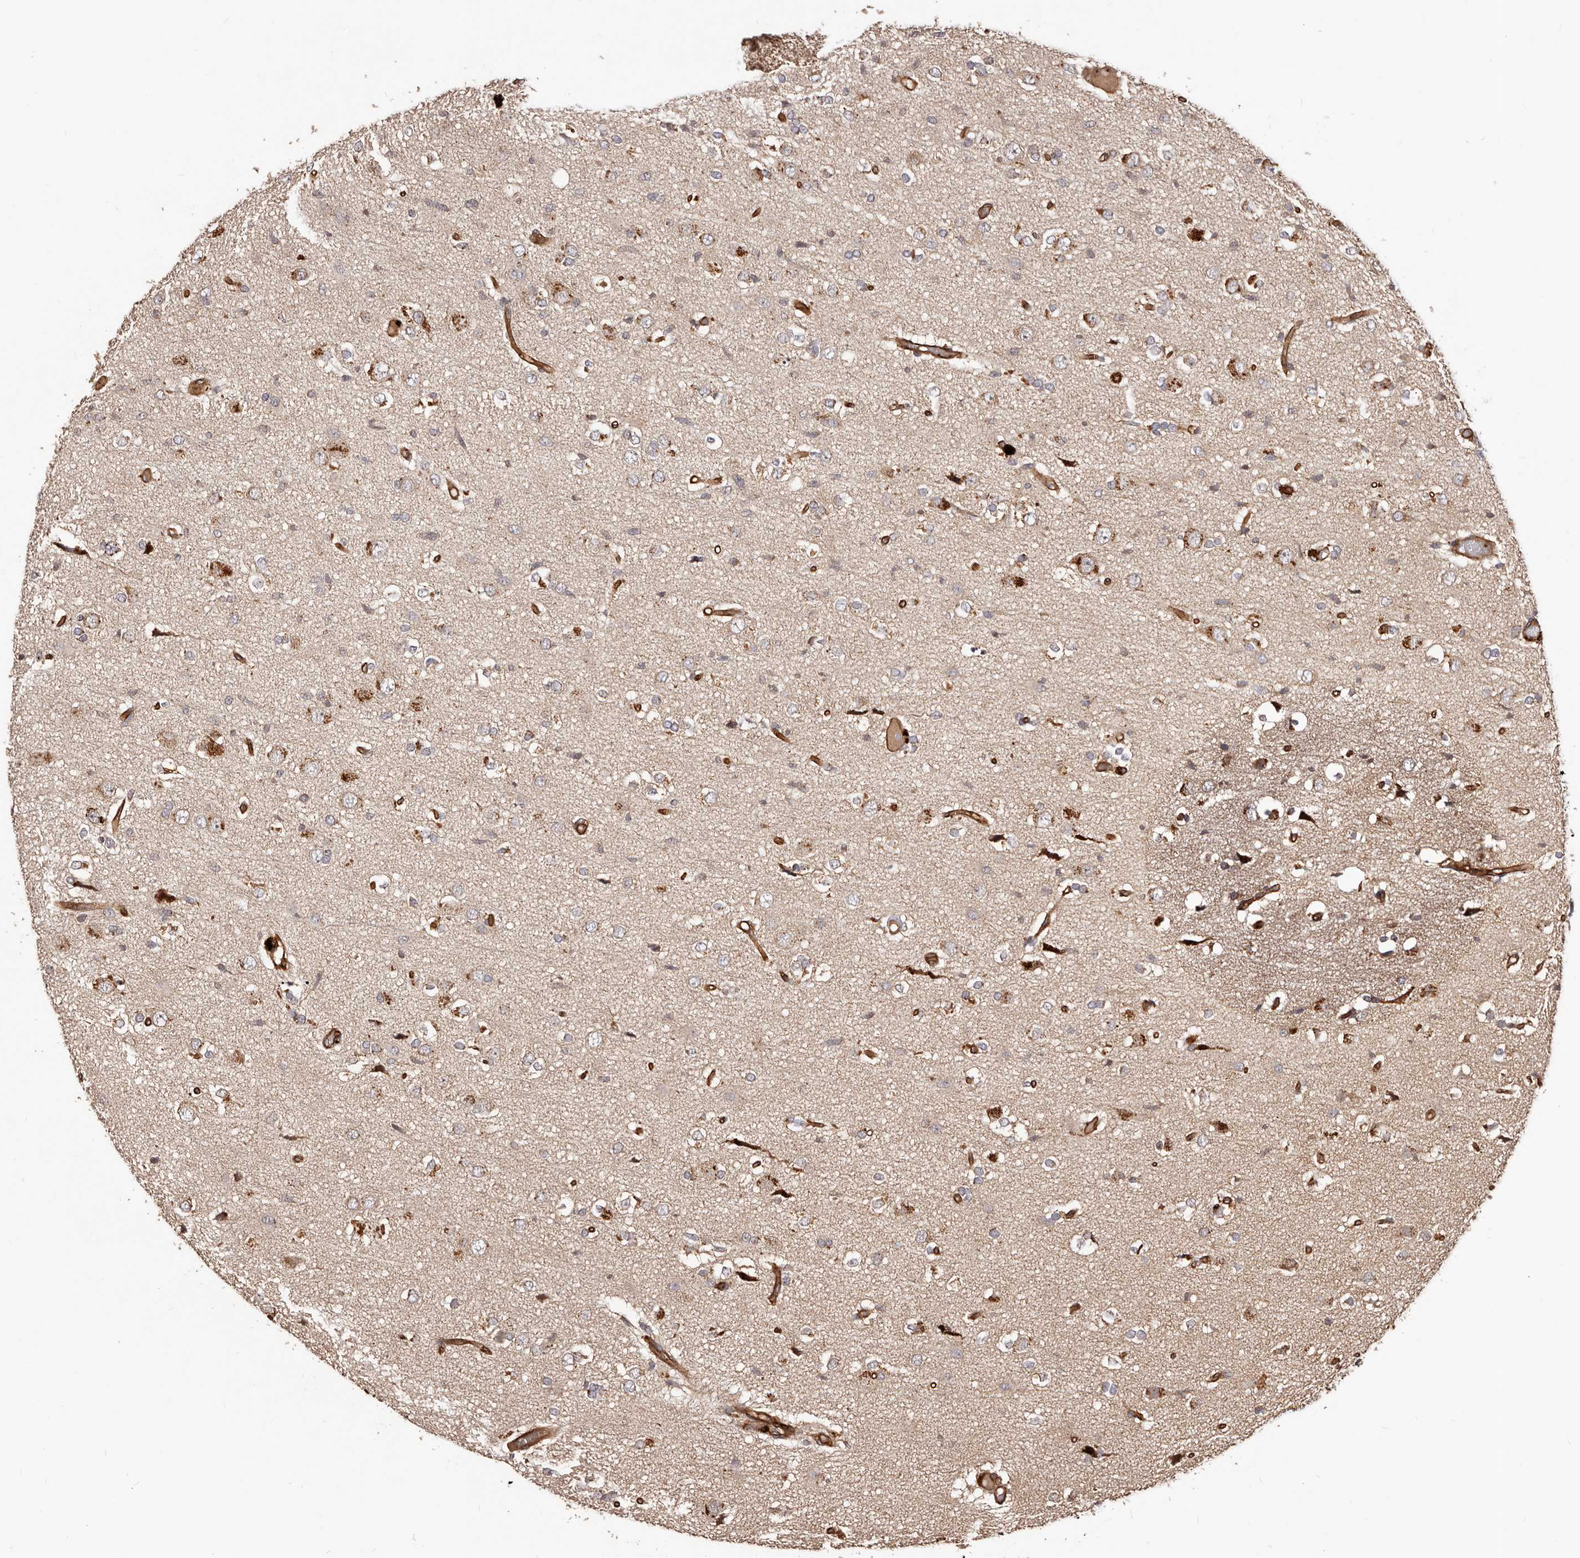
{"staining": {"intensity": "weak", "quantity": "<25%", "location": "cytoplasmic/membranous"}, "tissue": "glioma", "cell_type": "Tumor cells", "image_type": "cancer", "snomed": [{"axis": "morphology", "description": "Glioma, malignant, High grade"}, {"axis": "topography", "description": "Brain"}], "caption": "Immunohistochemical staining of glioma displays no significant expression in tumor cells.", "gene": "GTPBP1", "patient": {"sex": "female", "age": 59}}